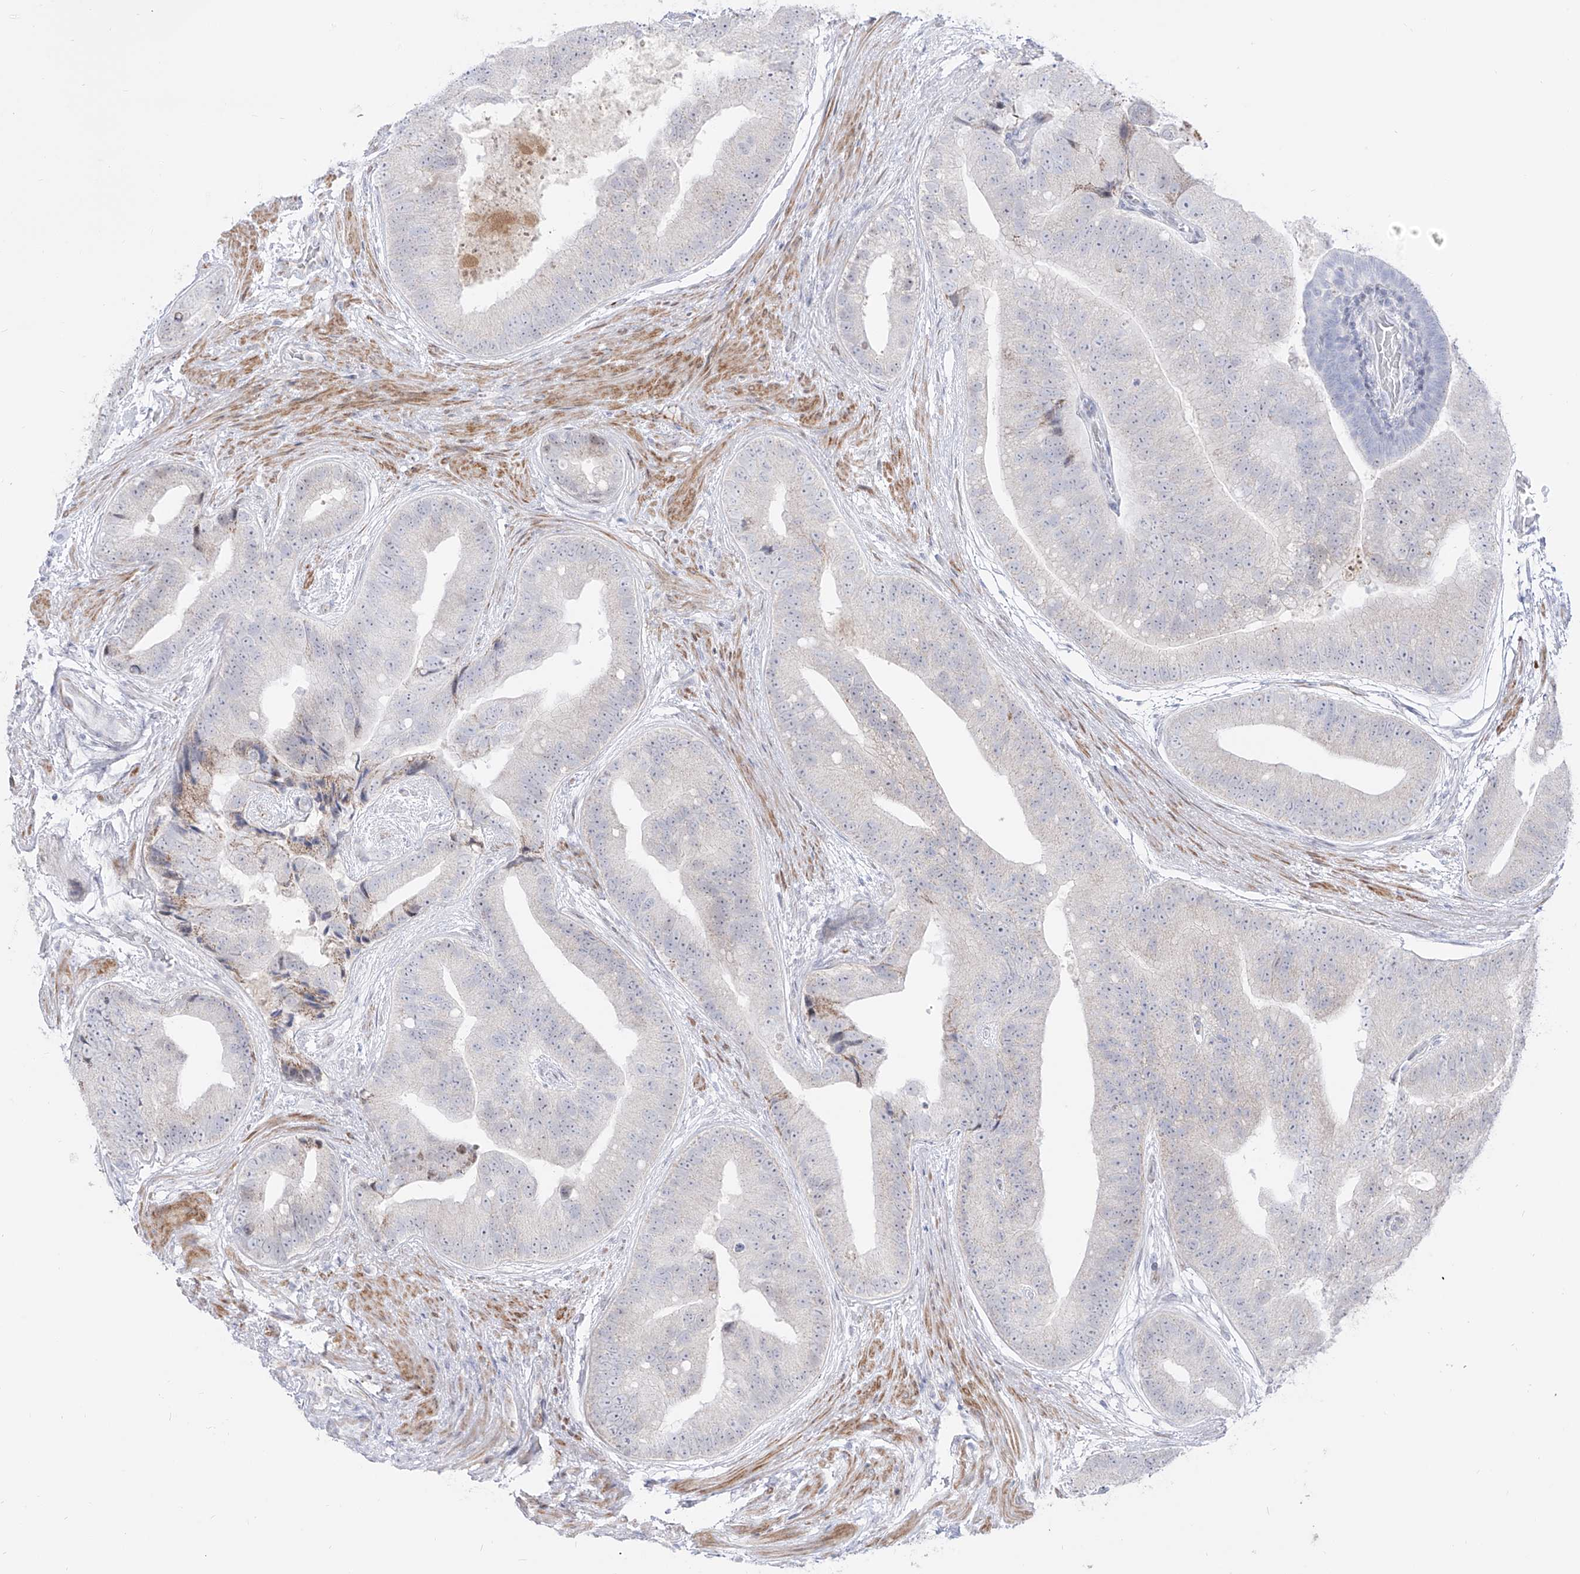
{"staining": {"intensity": "negative", "quantity": "none", "location": "none"}, "tissue": "prostate cancer", "cell_type": "Tumor cells", "image_type": "cancer", "snomed": [{"axis": "morphology", "description": "Adenocarcinoma, High grade"}, {"axis": "topography", "description": "Prostate"}], "caption": "Prostate cancer stained for a protein using immunohistochemistry demonstrates no expression tumor cells.", "gene": "ZNF180", "patient": {"sex": "male", "age": 70}}